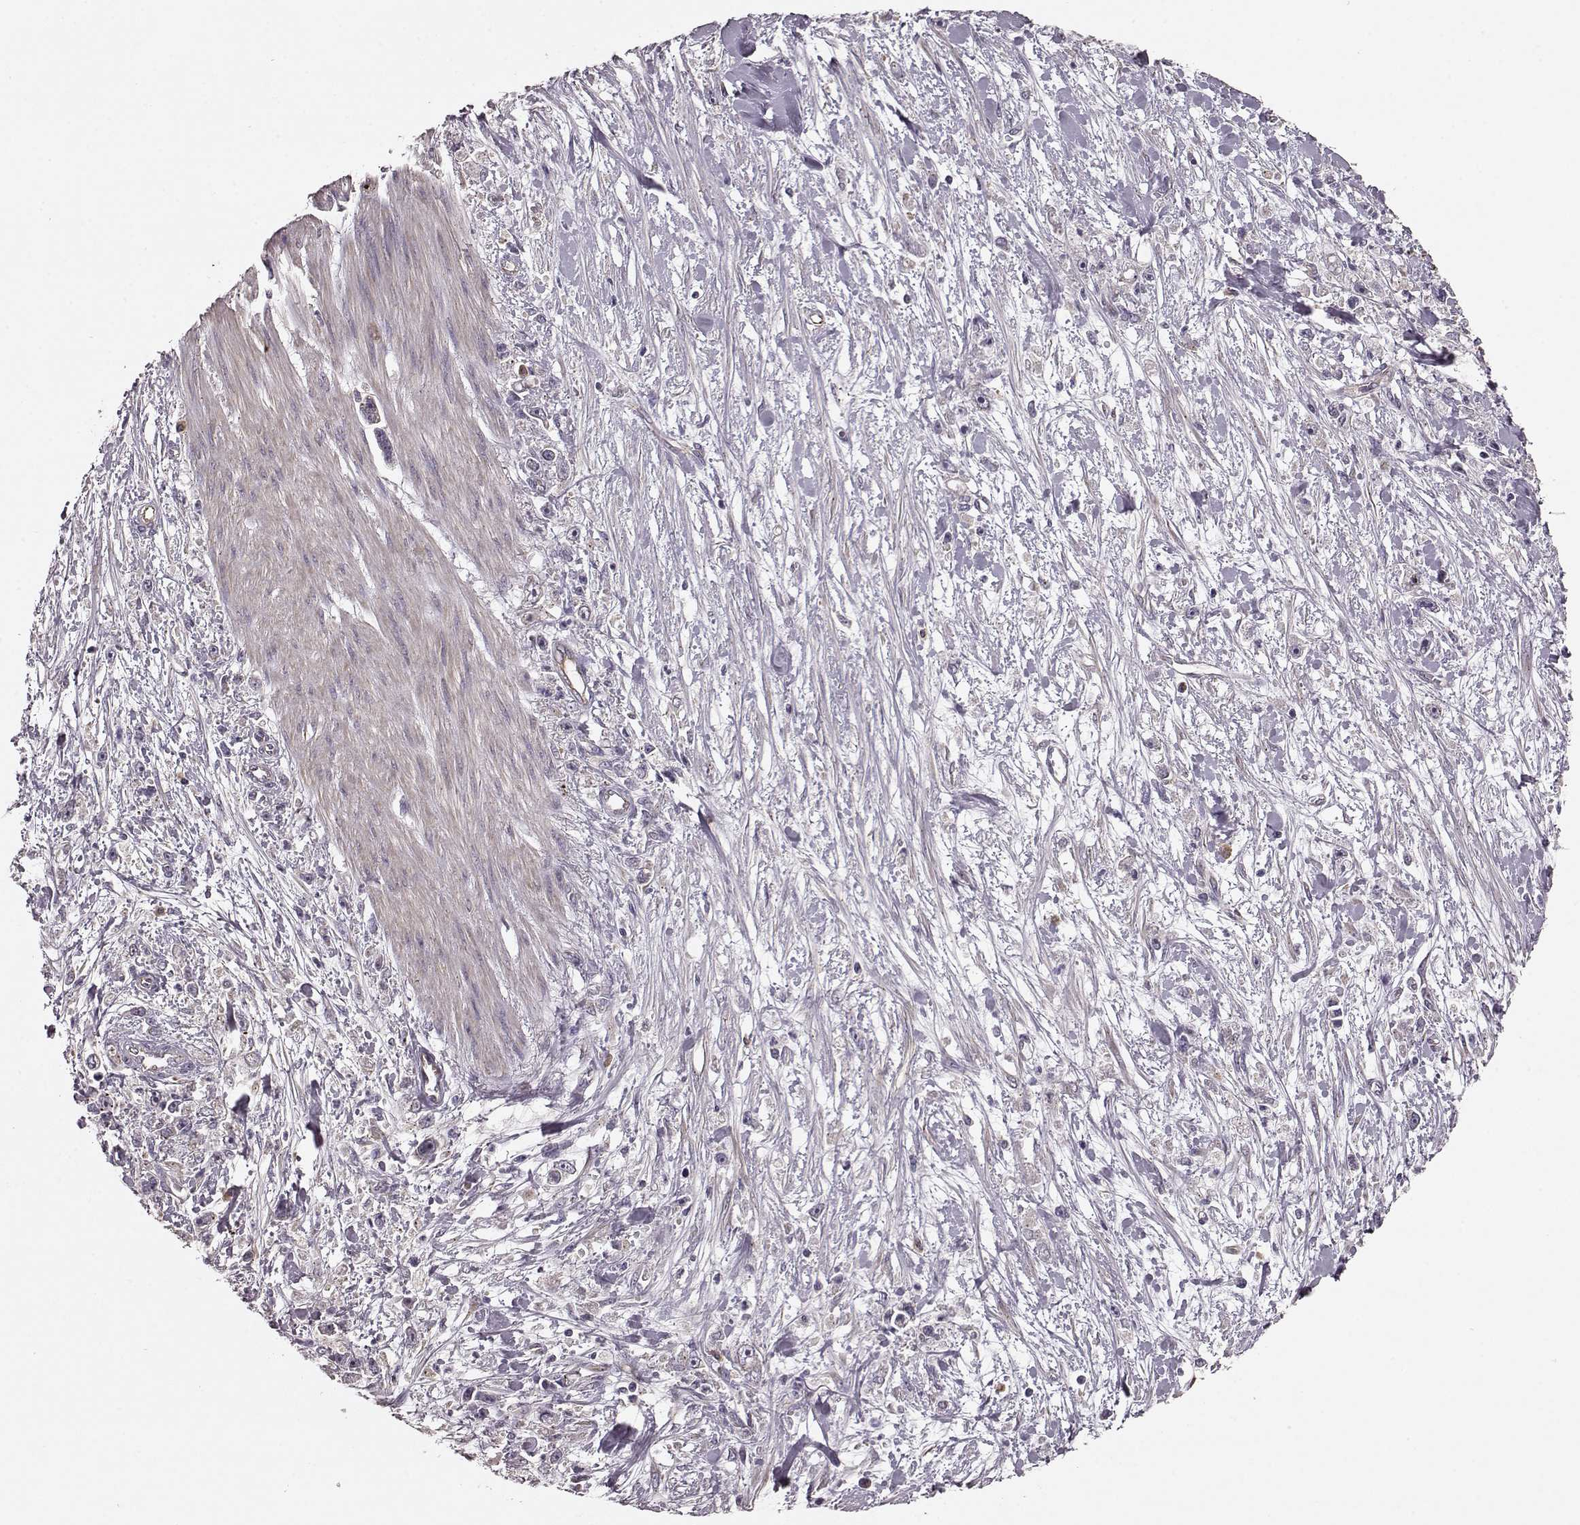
{"staining": {"intensity": "negative", "quantity": "none", "location": "none"}, "tissue": "stomach cancer", "cell_type": "Tumor cells", "image_type": "cancer", "snomed": [{"axis": "morphology", "description": "Adenocarcinoma, NOS"}, {"axis": "topography", "description": "Stomach"}], "caption": "IHC micrograph of neoplastic tissue: adenocarcinoma (stomach) stained with DAB (3,3'-diaminobenzidine) reveals no significant protein expression in tumor cells.", "gene": "NTF3", "patient": {"sex": "female", "age": 59}}